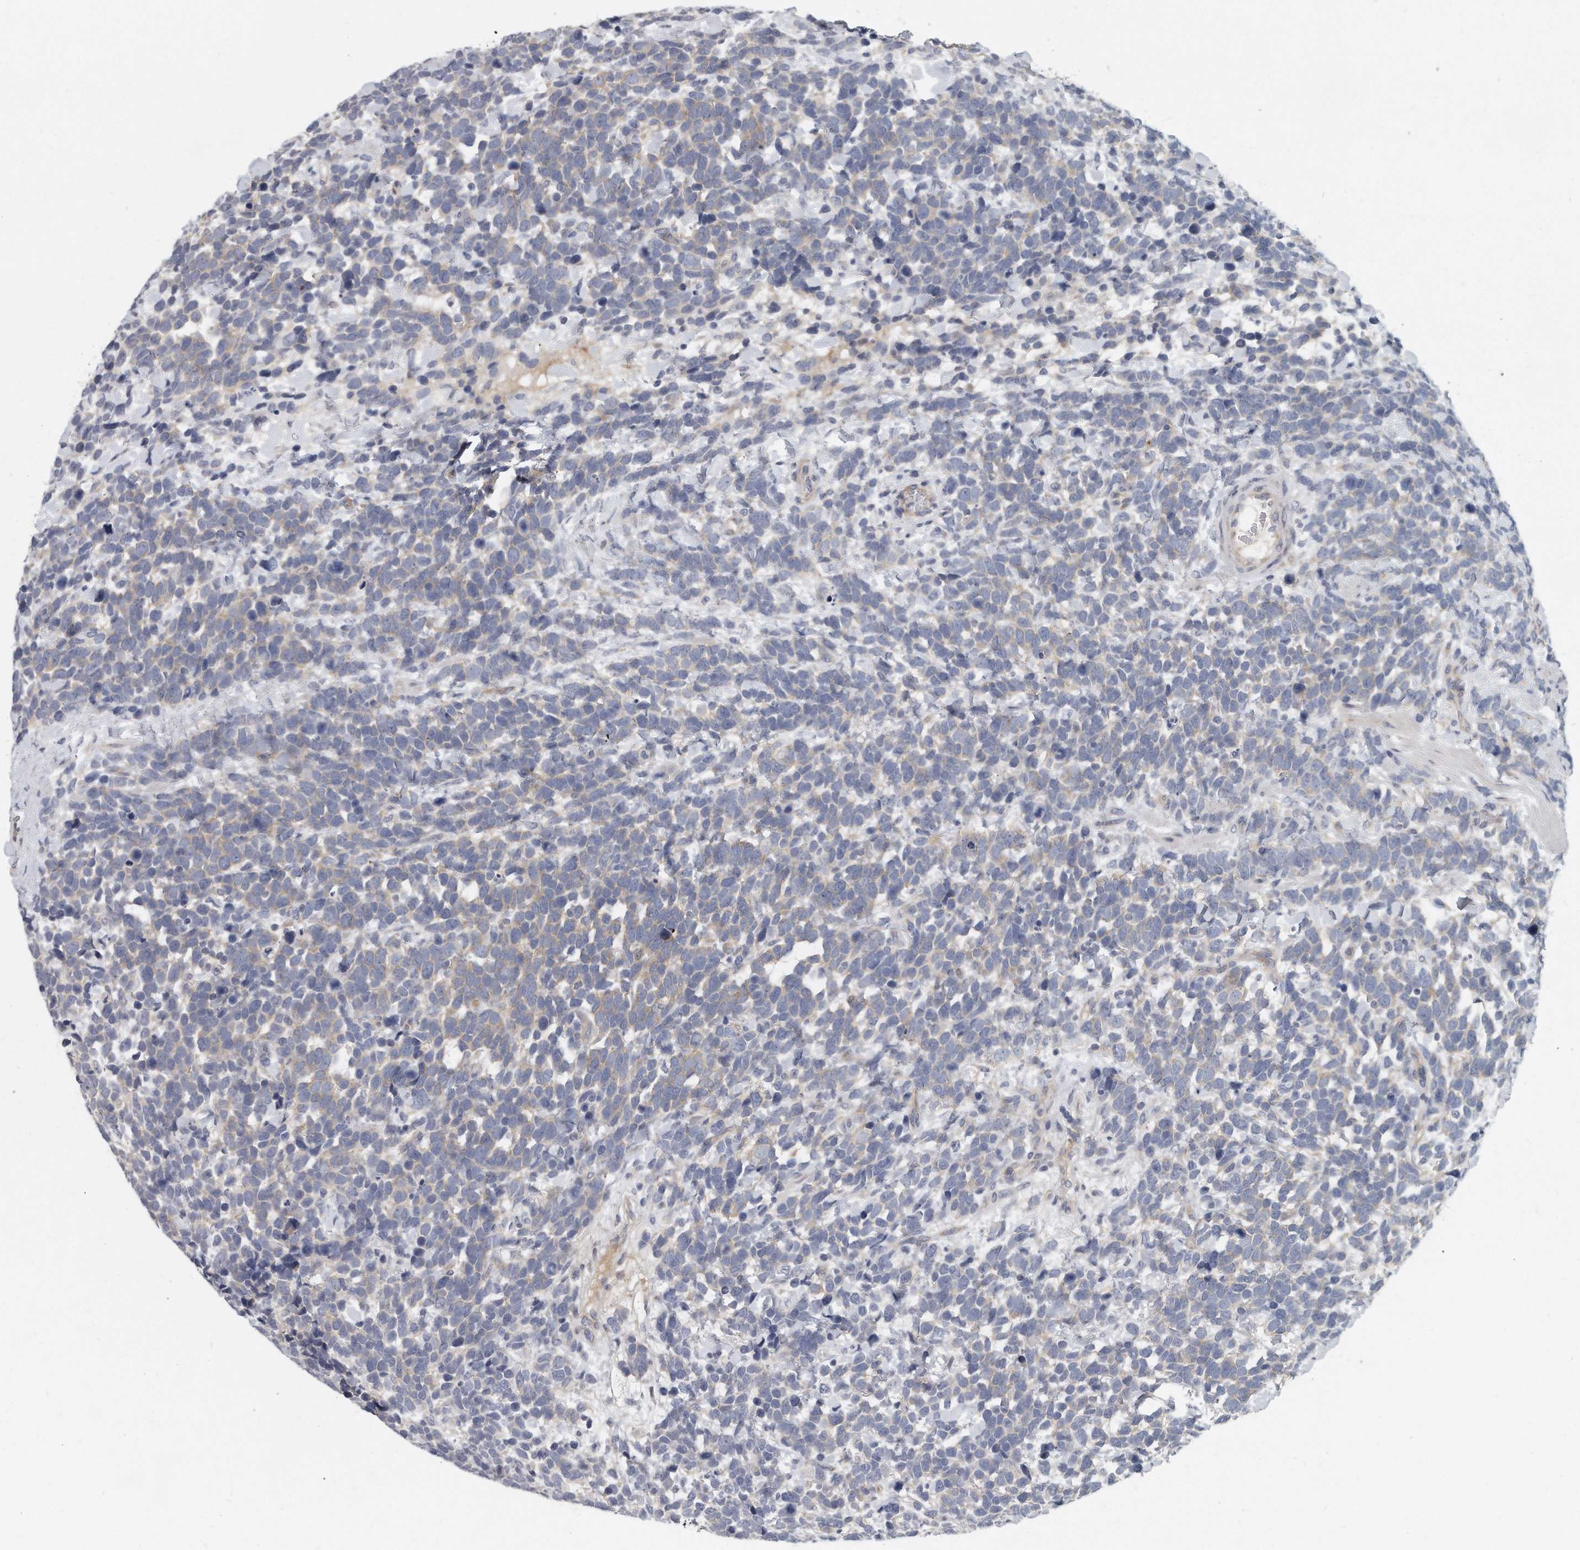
{"staining": {"intensity": "weak", "quantity": "<25%", "location": "cytoplasmic/membranous"}, "tissue": "urothelial cancer", "cell_type": "Tumor cells", "image_type": "cancer", "snomed": [{"axis": "morphology", "description": "Urothelial carcinoma, High grade"}, {"axis": "topography", "description": "Urinary bladder"}], "caption": "Tumor cells show no significant protein expression in urothelial cancer.", "gene": "PLEKHA6", "patient": {"sex": "female", "age": 82}}